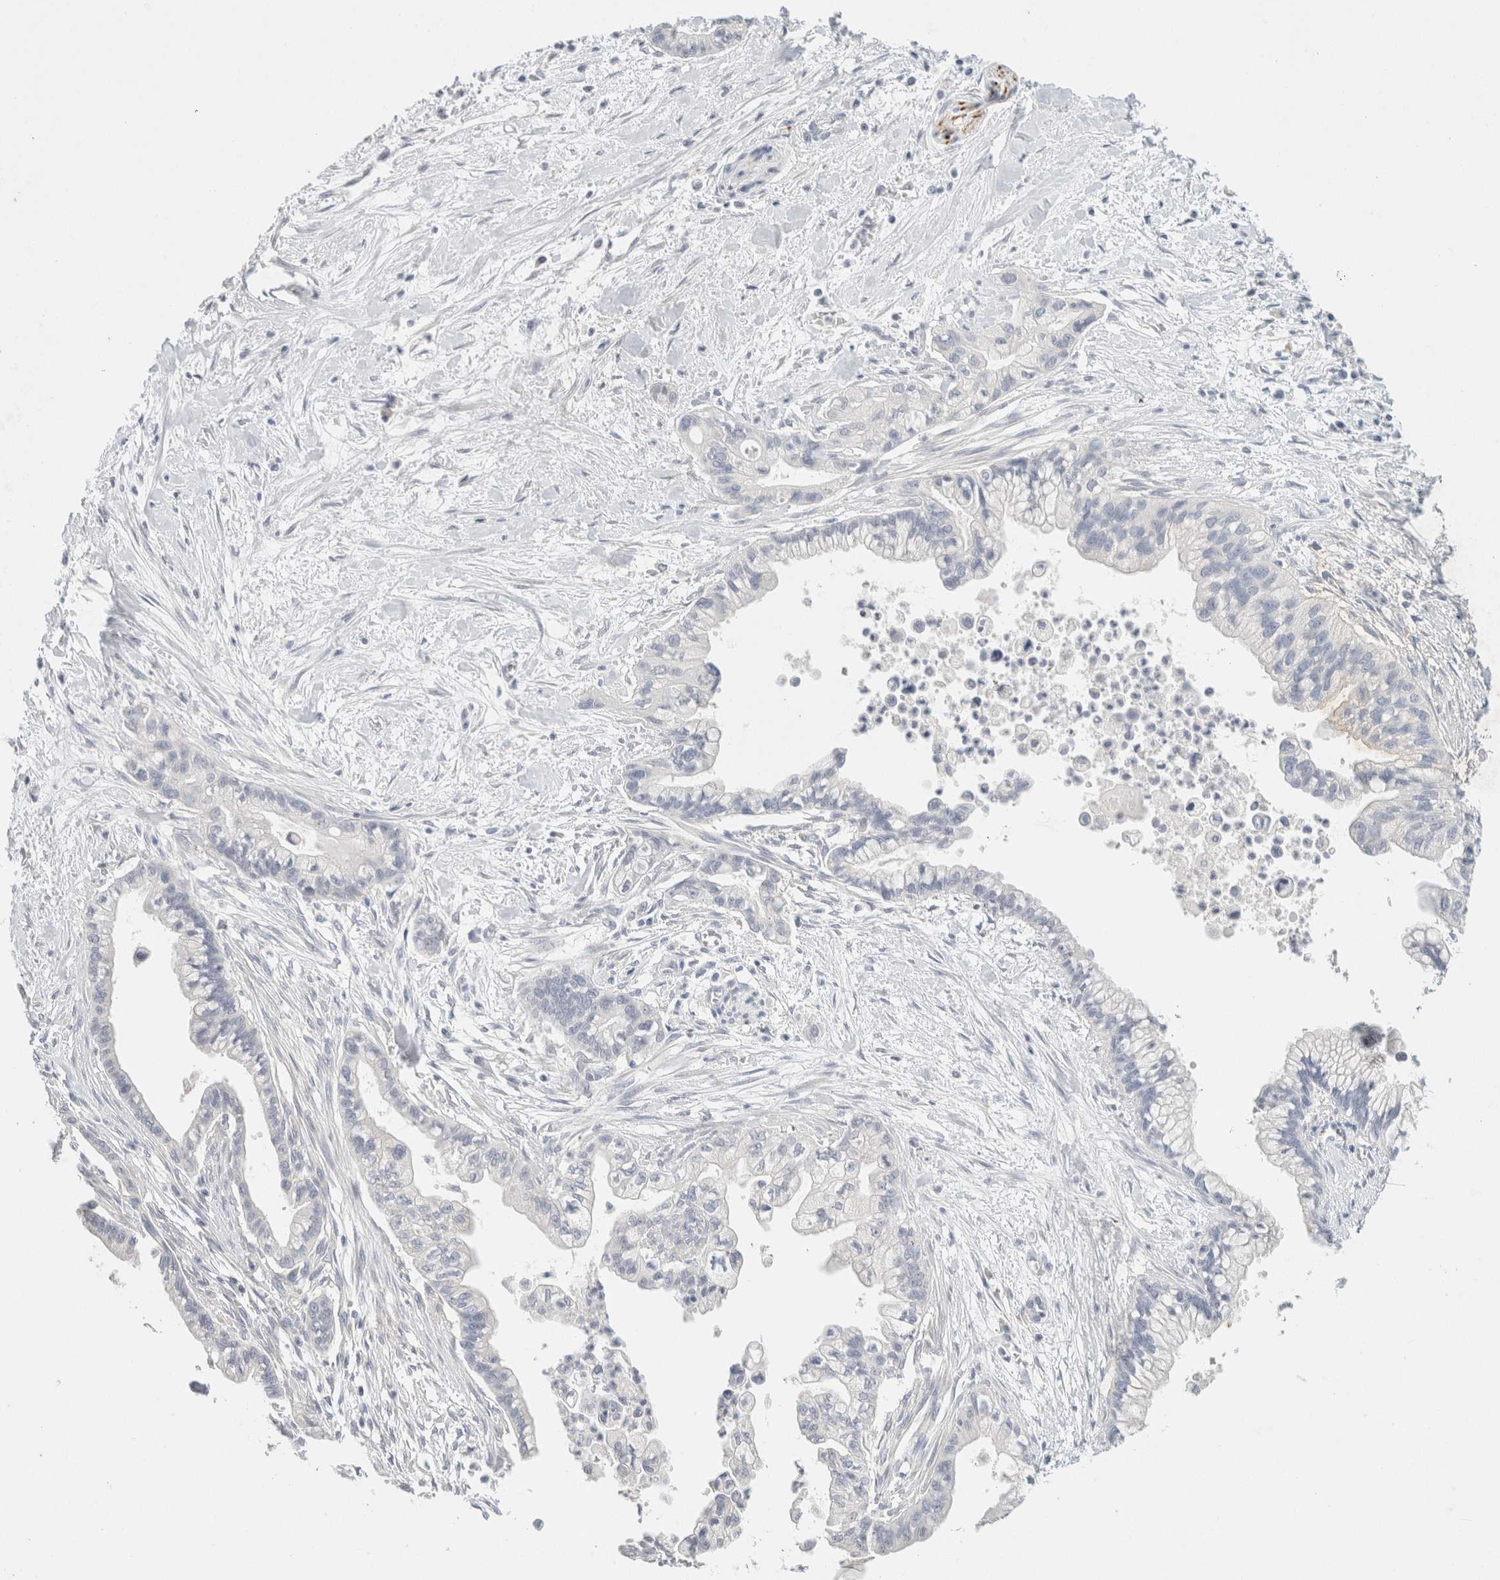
{"staining": {"intensity": "negative", "quantity": "none", "location": "none"}, "tissue": "pancreatic cancer", "cell_type": "Tumor cells", "image_type": "cancer", "snomed": [{"axis": "morphology", "description": "Adenocarcinoma, NOS"}, {"axis": "topography", "description": "Pancreas"}], "caption": "Pancreatic cancer (adenocarcinoma) stained for a protein using IHC reveals no staining tumor cells.", "gene": "NEFM", "patient": {"sex": "male", "age": 70}}